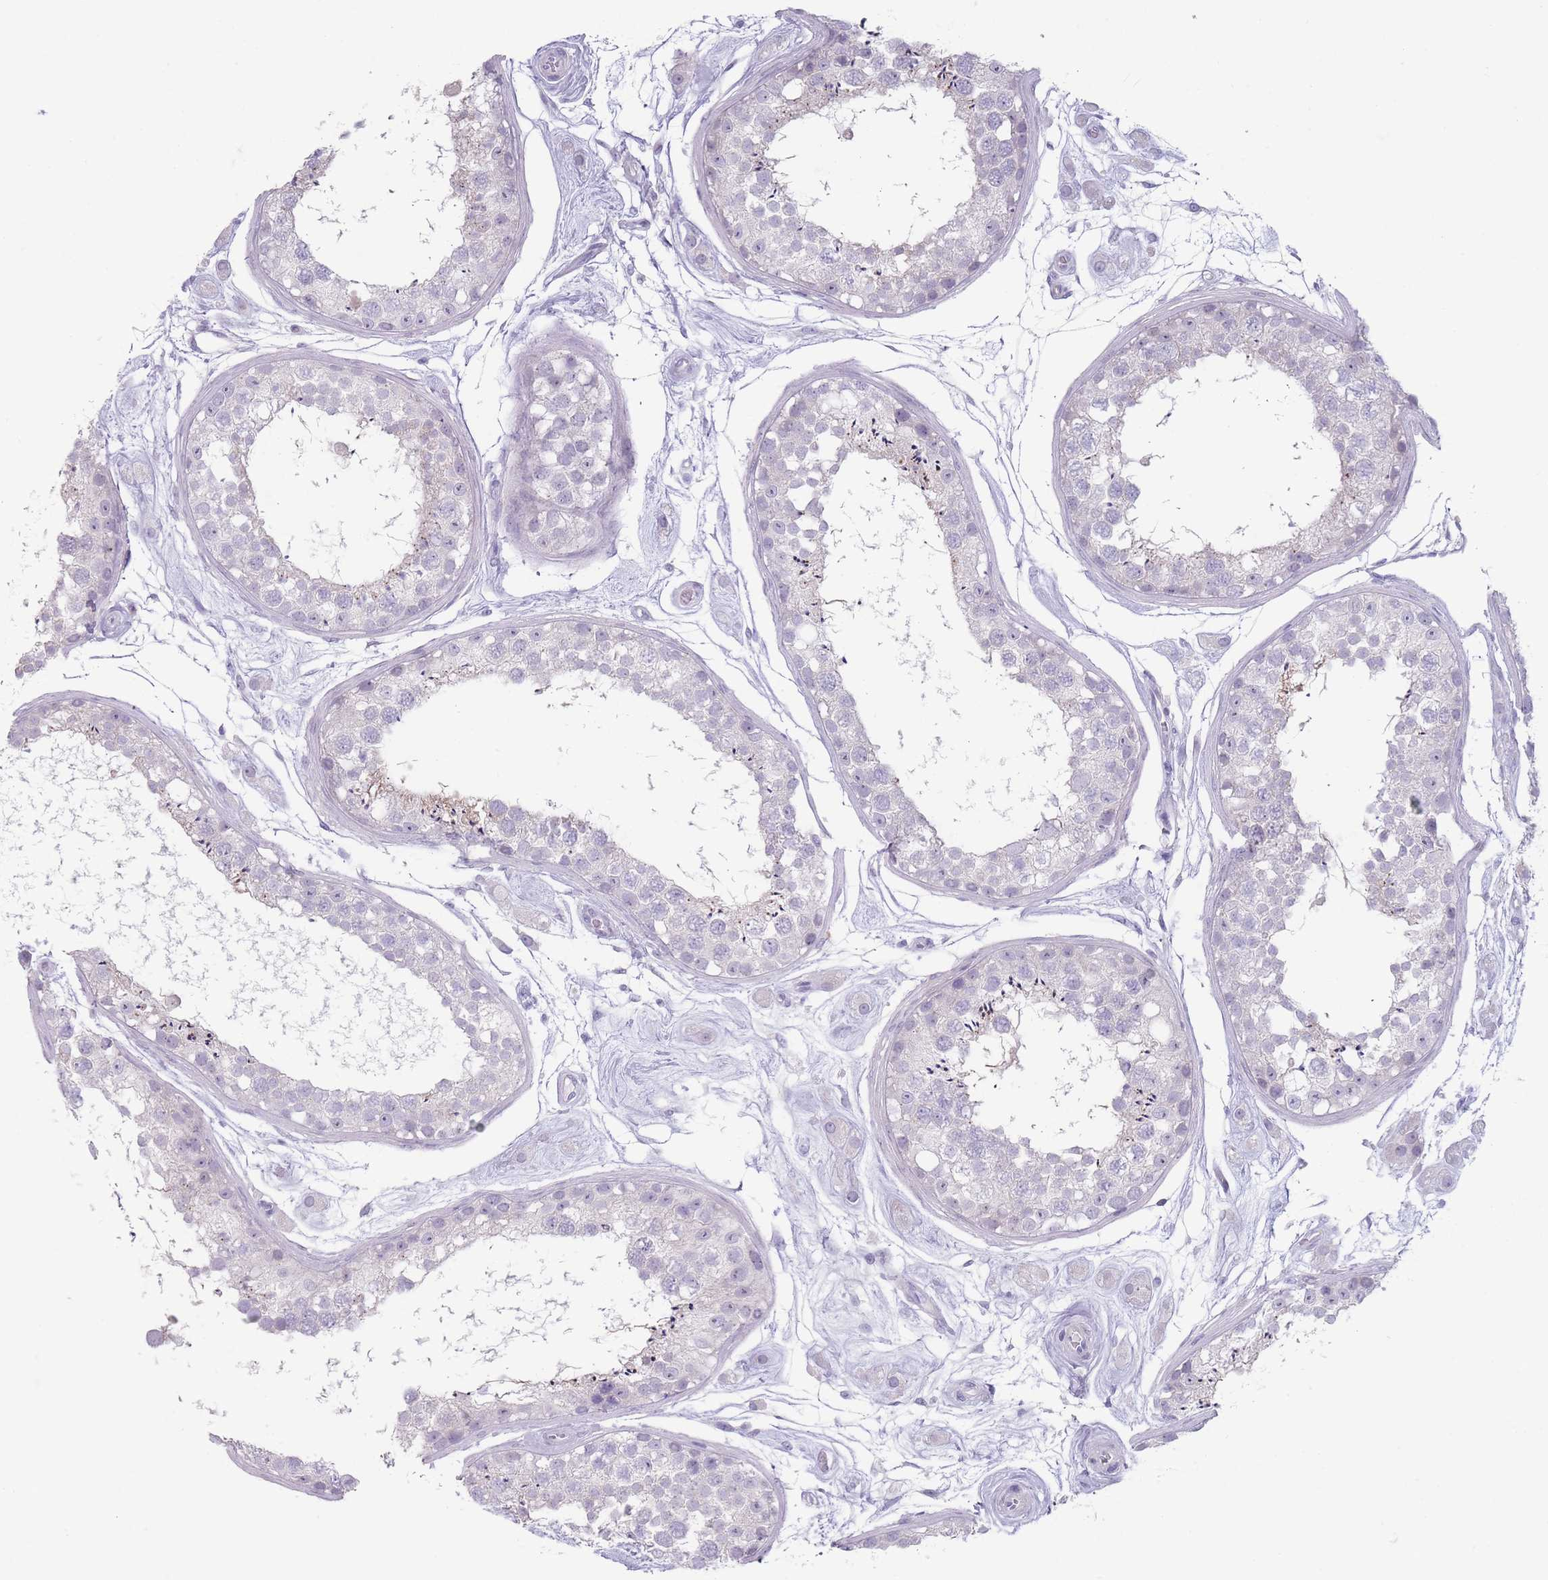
{"staining": {"intensity": "negative", "quantity": "none", "location": "none"}, "tissue": "testis", "cell_type": "Cells in seminiferous ducts", "image_type": "normal", "snomed": [{"axis": "morphology", "description": "Normal tissue, NOS"}, {"axis": "topography", "description": "Testis"}], "caption": "IHC of normal testis demonstrates no positivity in cells in seminiferous ducts. The staining was performed using DAB (3,3'-diaminobenzidine) to visualize the protein expression in brown, while the nuclei were stained in blue with hematoxylin (Magnification: 20x).", "gene": "PAIP2B", "patient": {"sex": "male", "age": 25}}